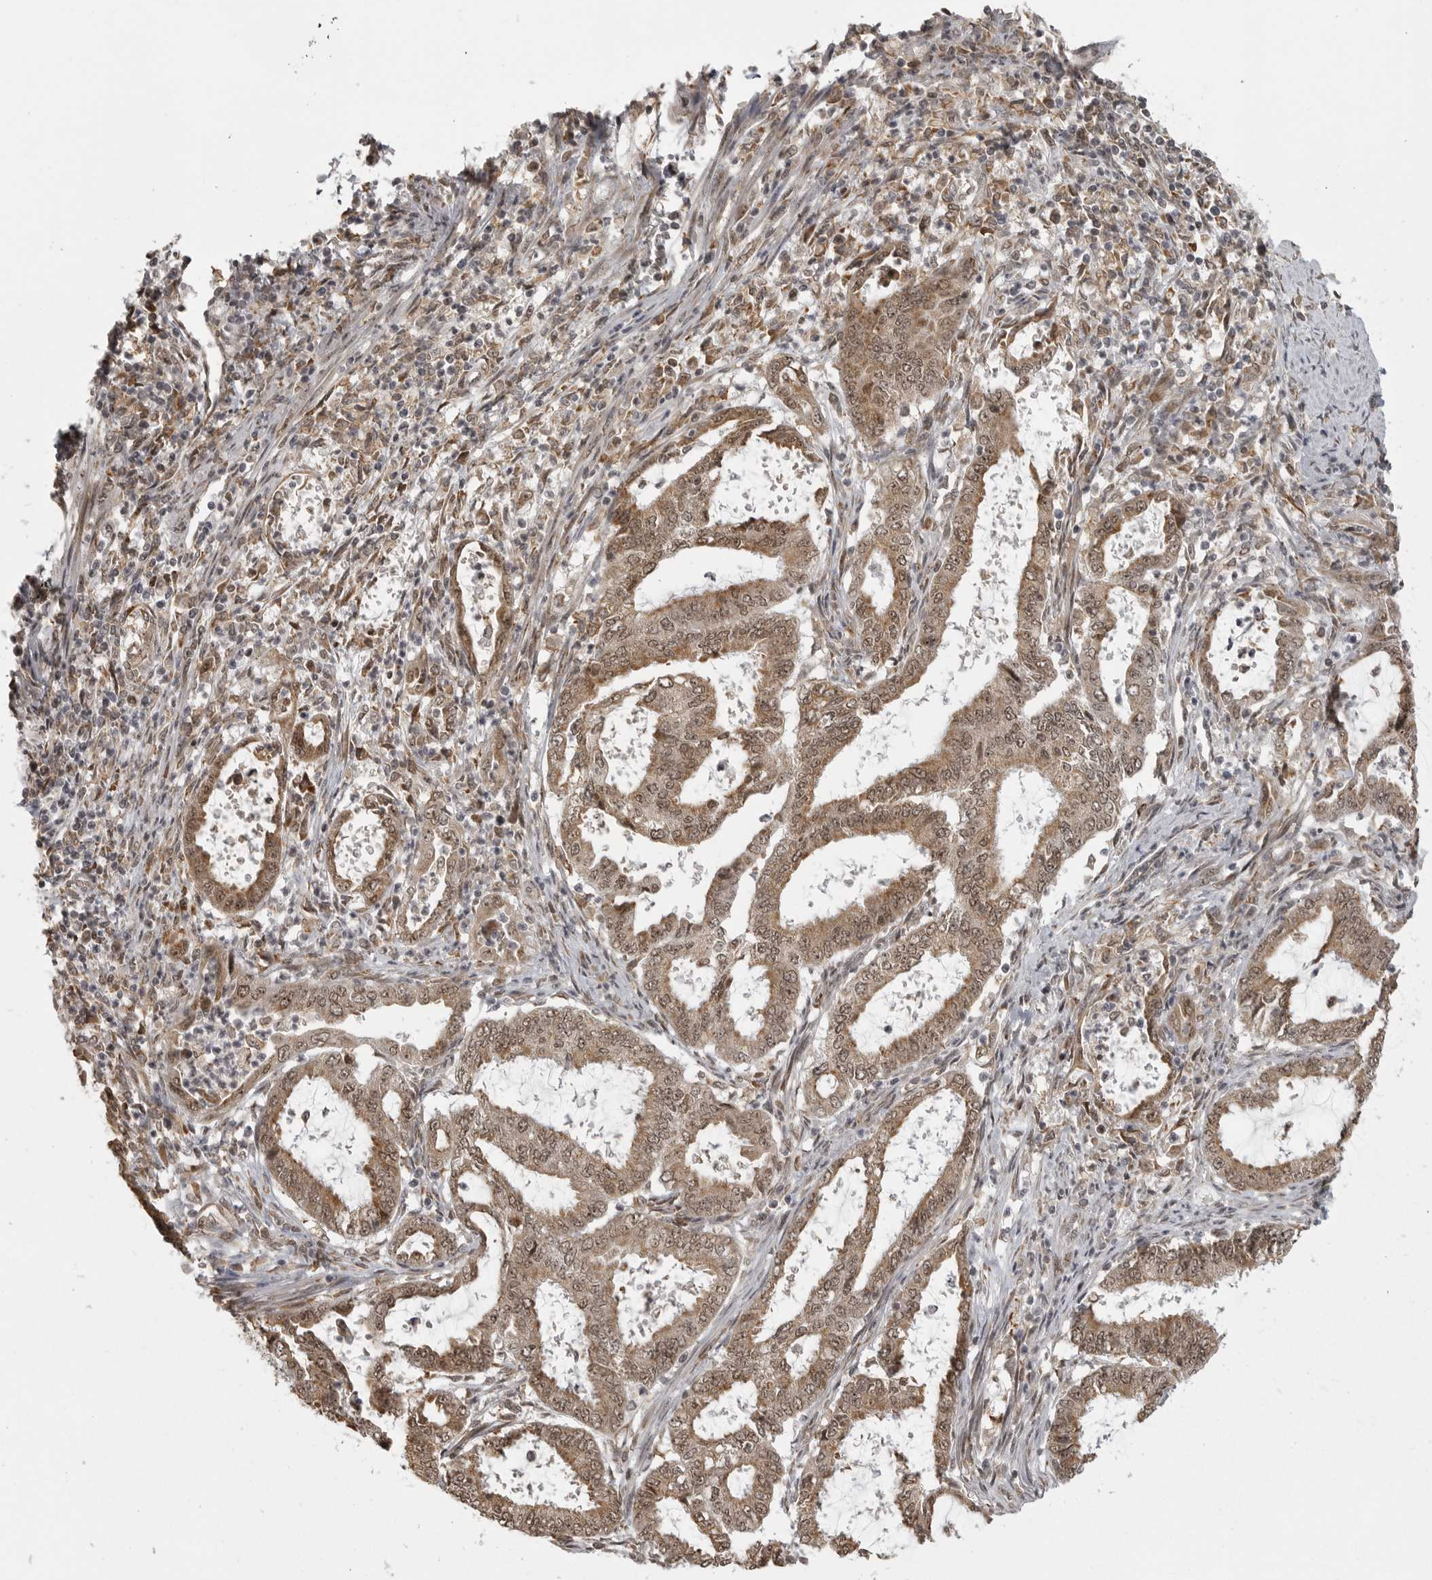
{"staining": {"intensity": "moderate", "quantity": ">75%", "location": "cytoplasmic/membranous,nuclear"}, "tissue": "endometrial cancer", "cell_type": "Tumor cells", "image_type": "cancer", "snomed": [{"axis": "morphology", "description": "Adenocarcinoma, NOS"}, {"axis": "topography", "description": "Endometrium"}], "caption": "Endometrial adenocarcinoma stained with immunohistochemistry (IHC) shows moderate cytoplasmic/membranous and nuclear staining in about >75% of tumor cells. The protein is shown in brown color, while the nuclei are stained blue.", "gene": "ISG20L2", "patient": {"sex": "female", "age": 51}}